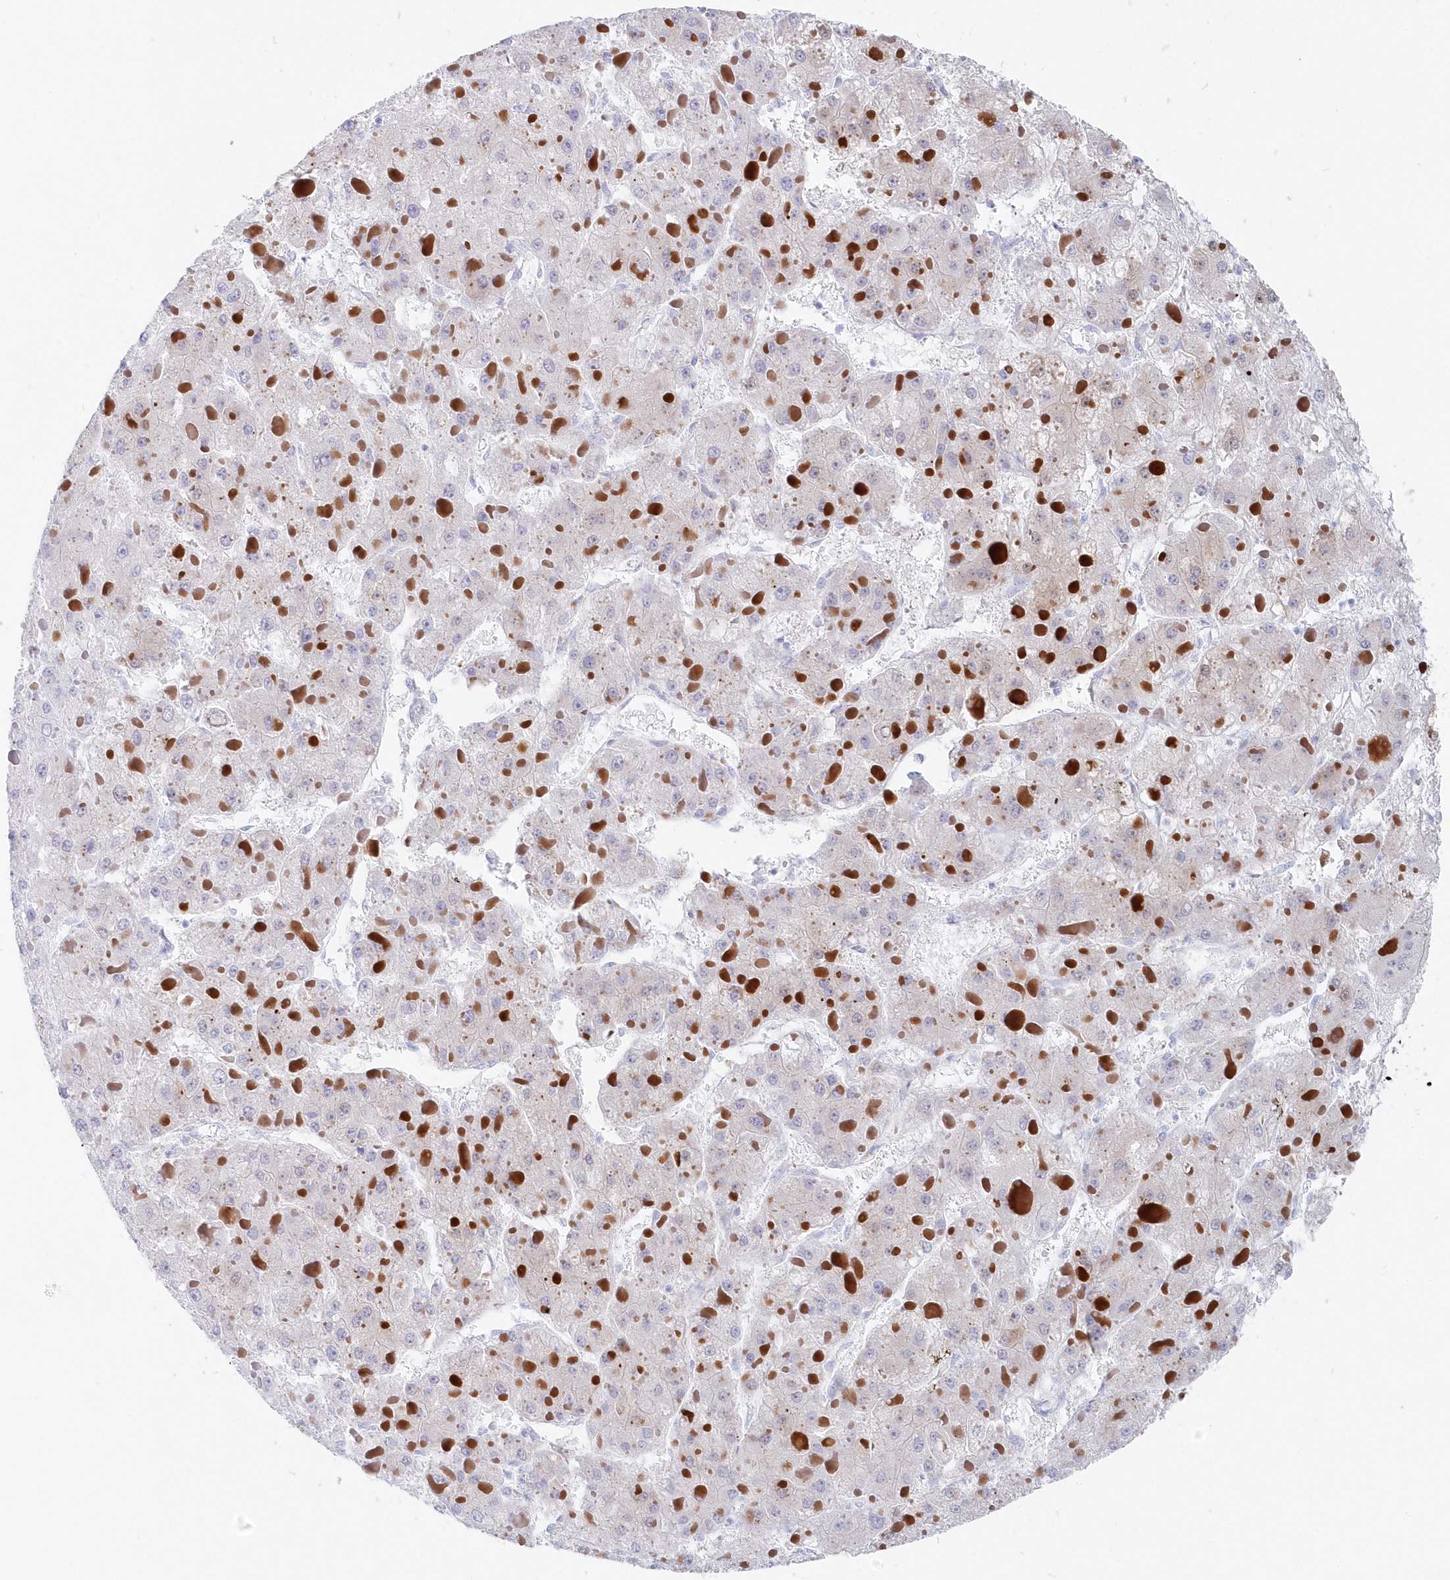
{"staining": {"intensity": "negative", "quantity": "none", "location": "none"}, "tissue": "liver cancer", "cell_type": "Tumor cells", "image_type": "cancer", "snomed": [{"axis": "morphology", "description": "Carcinoma, Hepatocellular, NOS"}, {"axis": "topography", "description": "Liver"}], "caption": "The image shows no staining of tumor cells in liver hepatocellular carcinoma.", "gene": "CSNK1G2", "patient": {"sex": "female", "age": 73}}